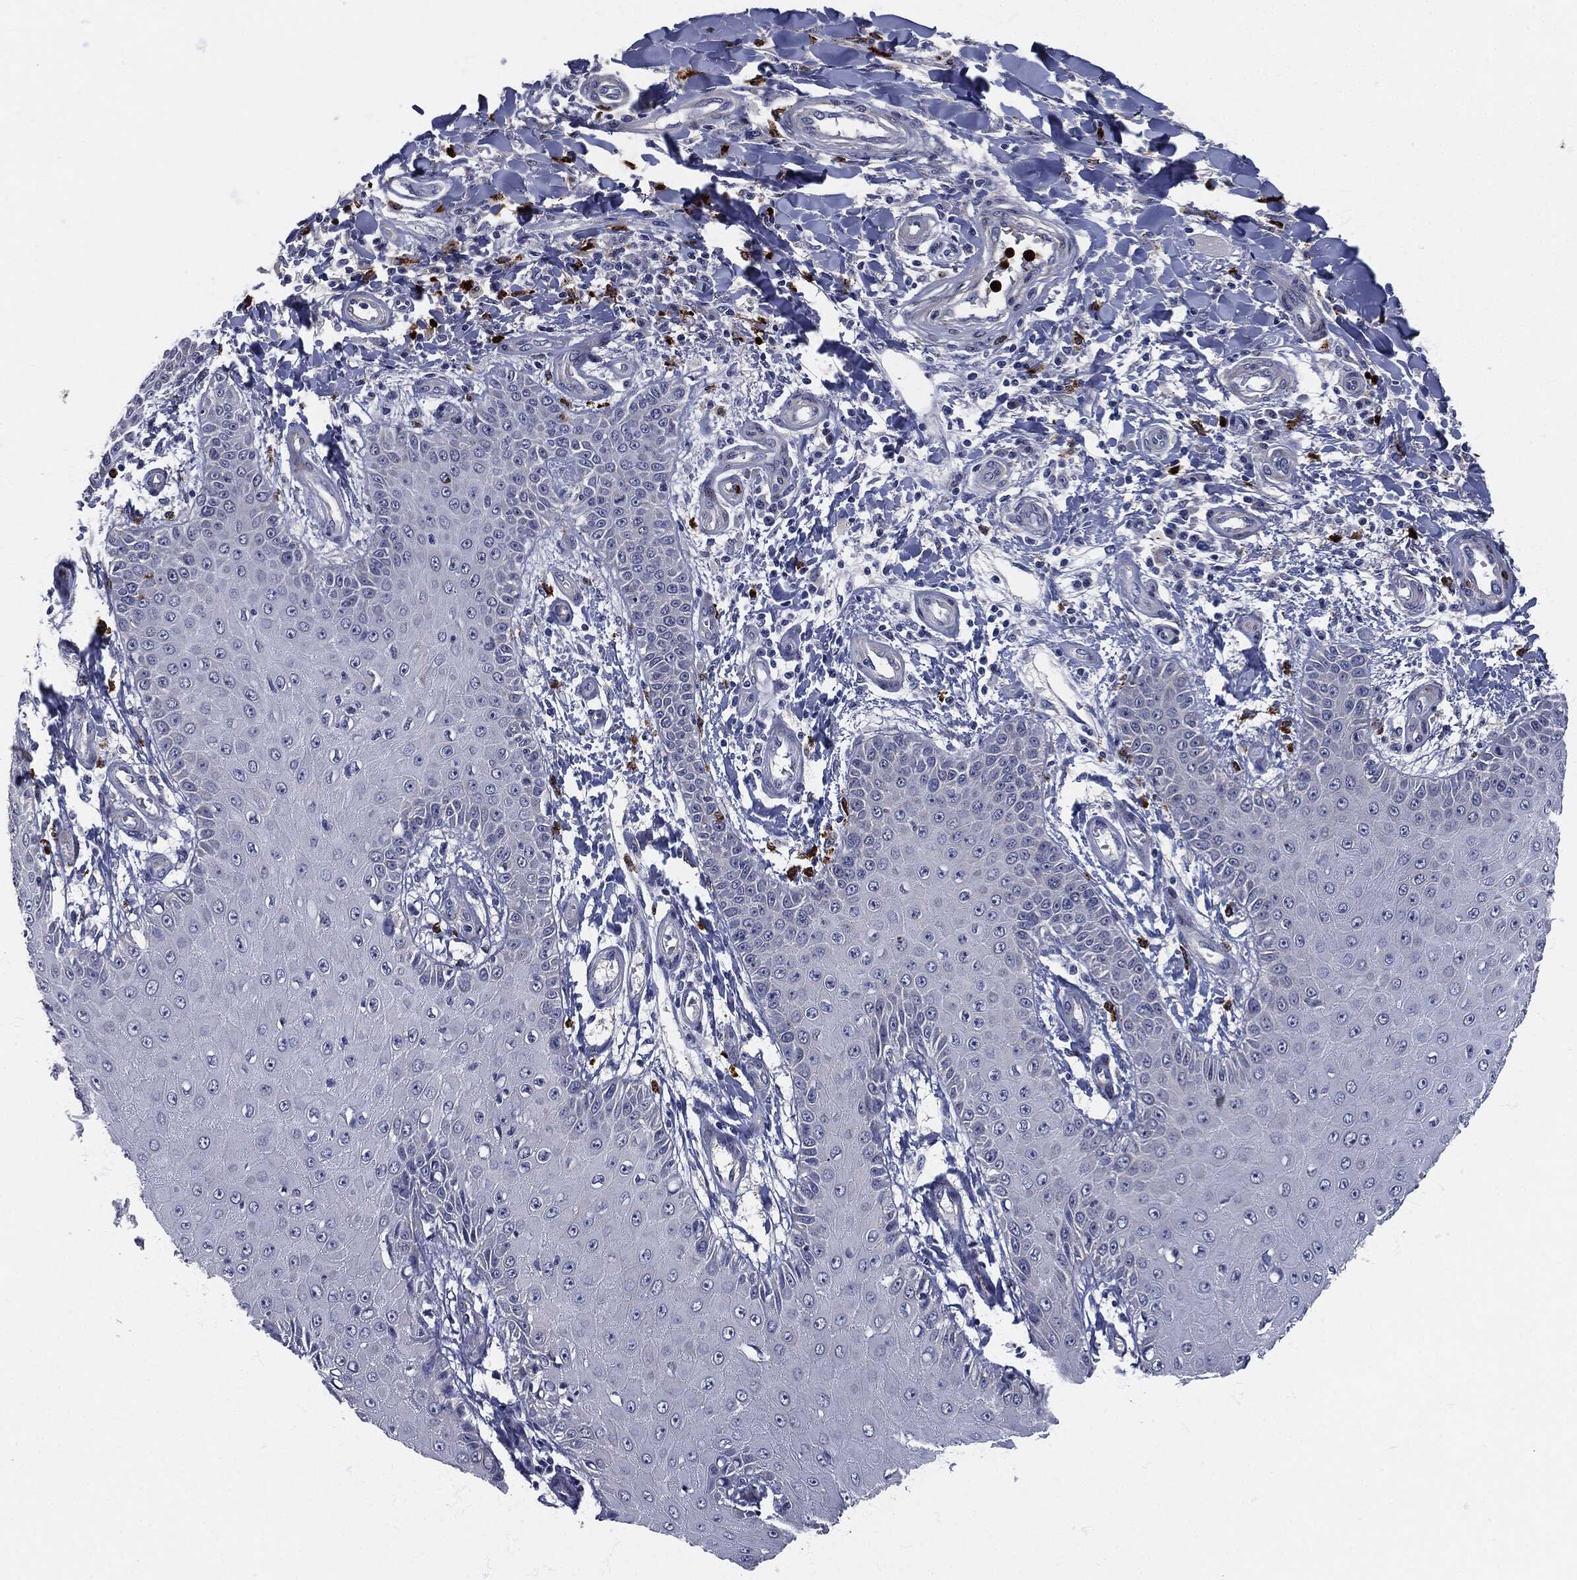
{"staining": {"intensity": "negative", "quantity": "none", "location": "none"}, "tissue": "skin cancer", "cell_type": "Tumor cells", "image_type": "cancer", "snomed": [{"axis": "morphology", "description": "Inflammation, NOS"}, {"axis": "morphology", "description": "Squamous cell carcinoma, NOS"}, {"axis": "topography", "description": "Skin"}], "caption": "This image is of squamous cell carcinoma (skin) stained with immunohistochemistry (IHC) to label a protein in brown with the nuclei are counter-stained blue. There is no staining in tumor cells.", "gene": "MPO", "patient": {"sex": "male", "age": 70}}